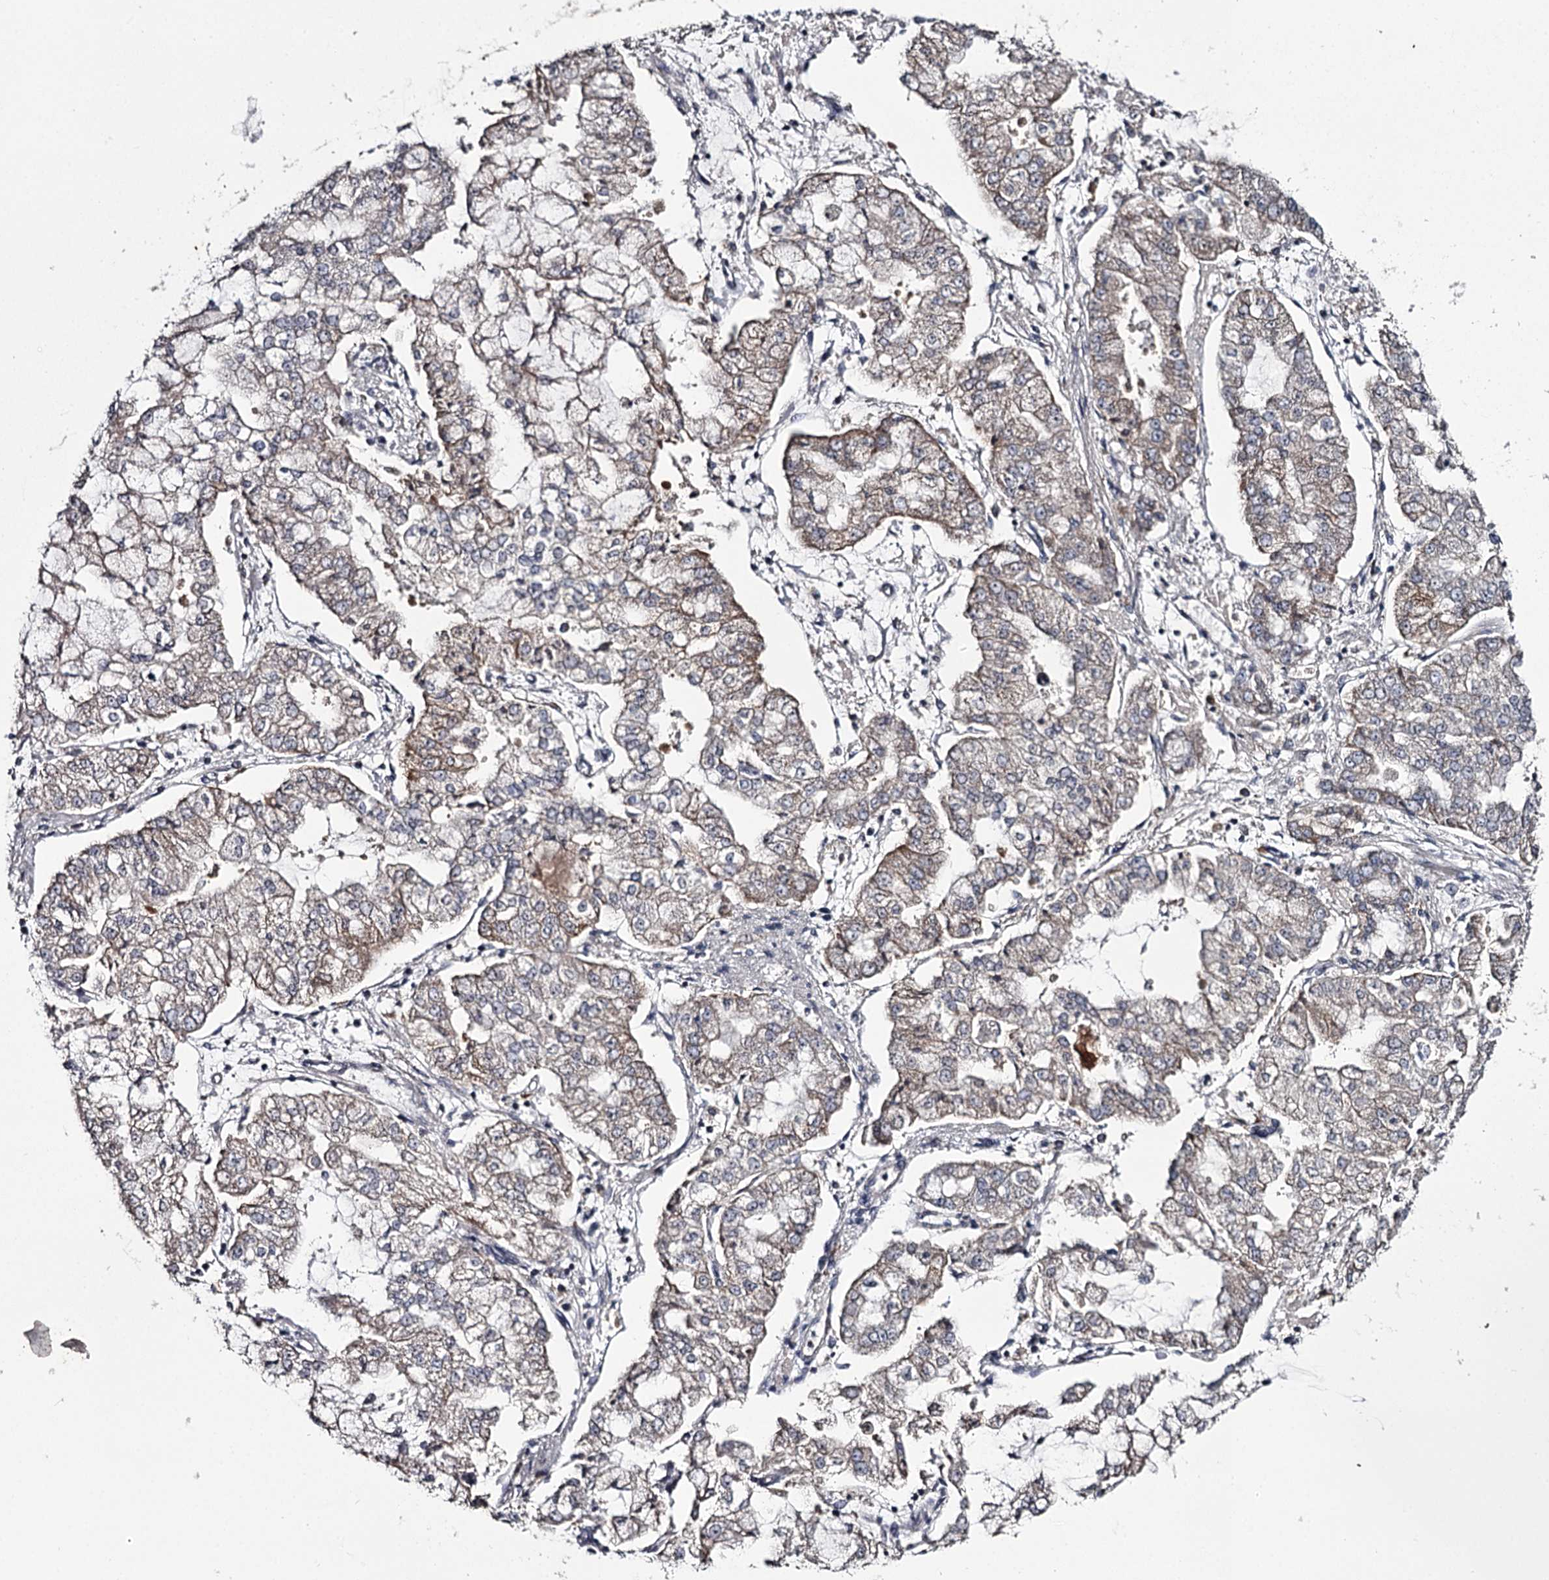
{"staining": {"intensity": "weak", "quantity": "<25%", "location": "cytoplasmic/membranous"}, "tissue": "stomach cancer", "cell_type": "Tumor cells", "image_type": "cancer", "snomed": [{"axis": "morphology", "description": "Adenocarcinoma, NOS"}, {"axis": "topography", "description": "Stomach"}], "caption": "DAB (3,3'-diaminobenzidine) immunohistochemical staining of adenocarcinoma (stomach) reveals no significant staining in tumor cells. (Brightfield microscopy of DAB (3,3'-diaminobenzidine) immunohistochemistry at high magnification).", "gene": "RASSF6", "patient": {"sex": "male", "age": 76}}